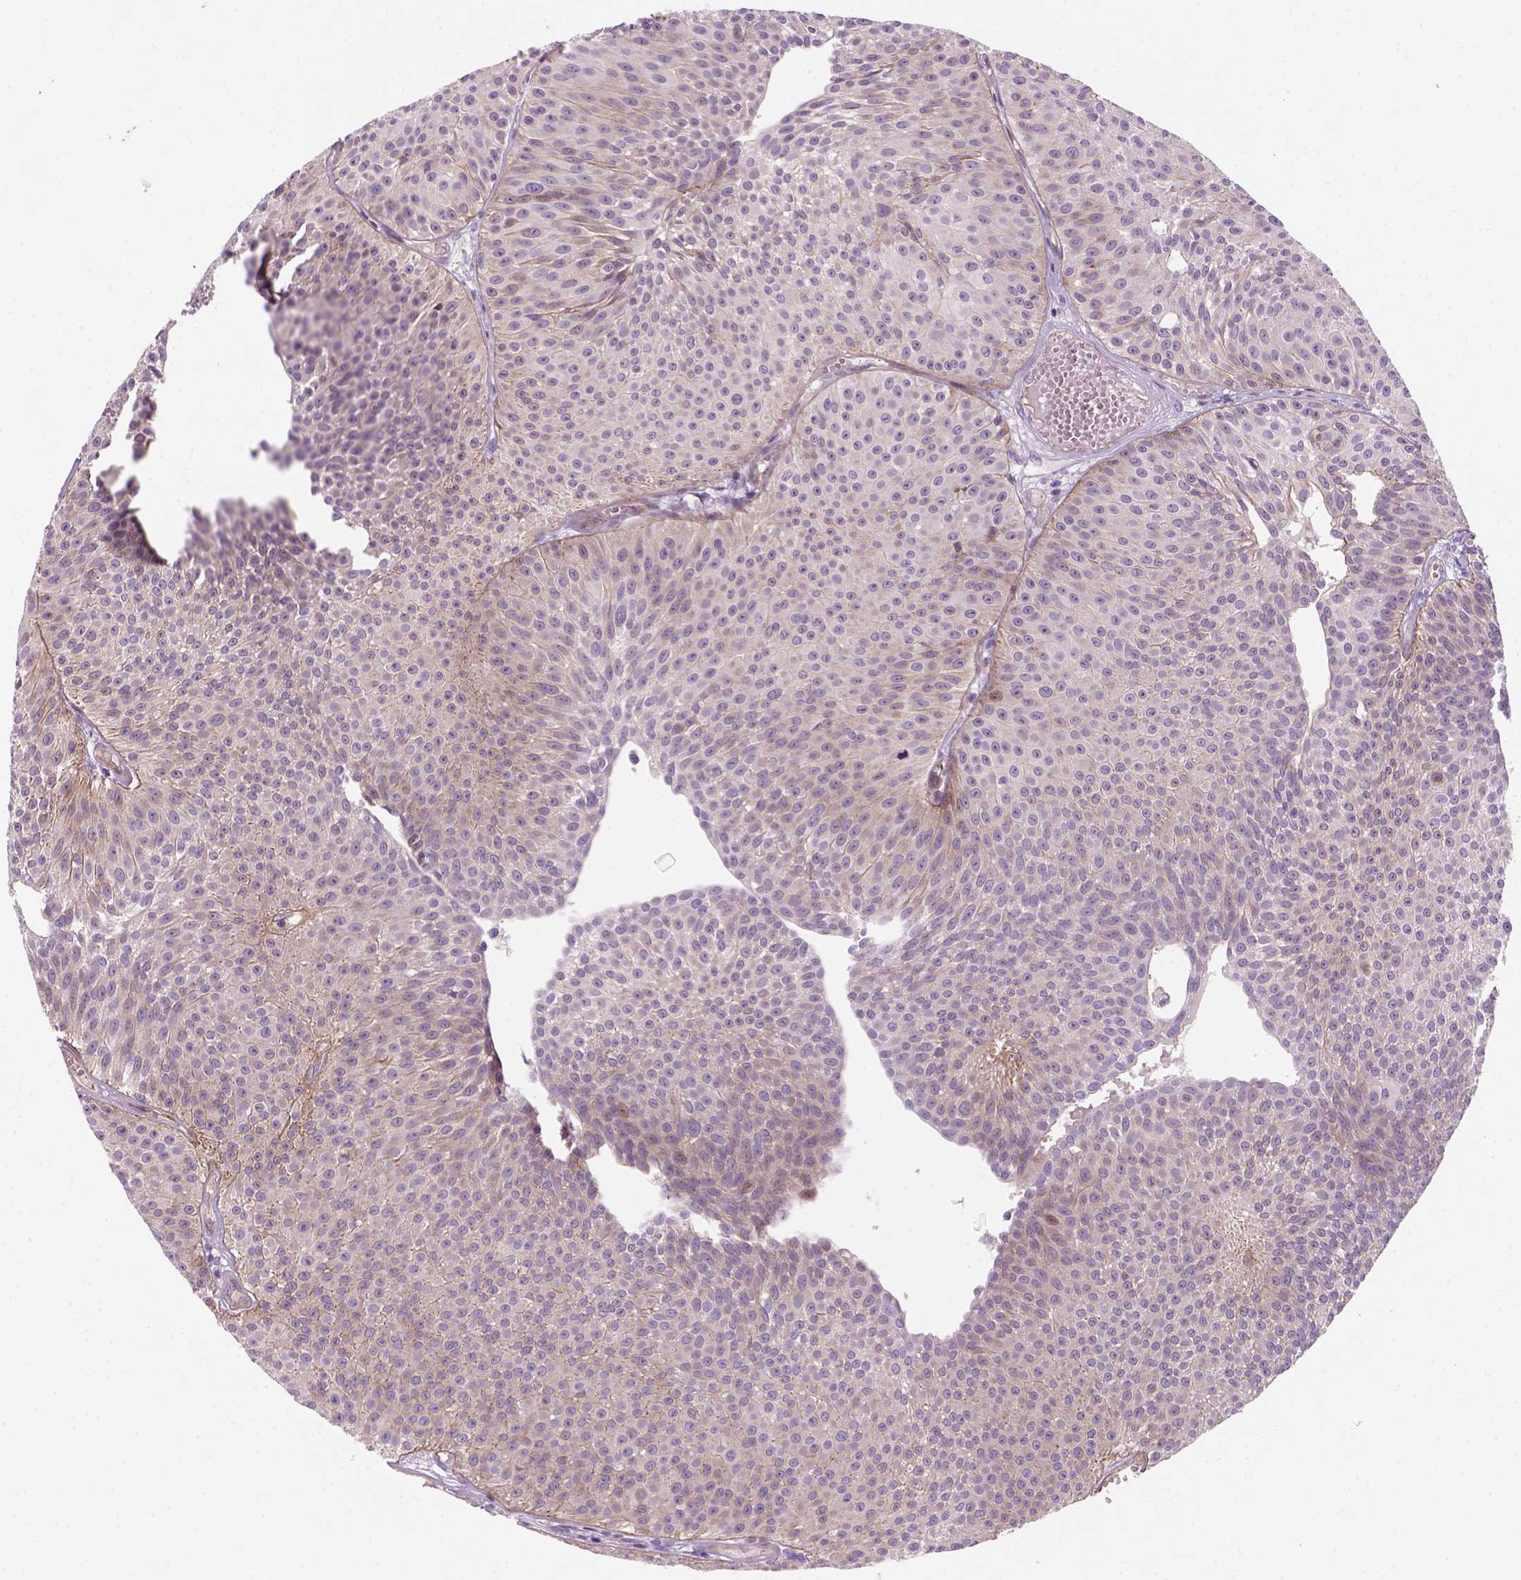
{"staining": {"intensity": "moderate", "quantity": "<25%", "location": "cytoplasmic/membranous"}, "tissue": "urothelial cancer", "cell_type": "Tumor cells", "image_type": "cancer", "snomed": [{"axis": "morphology", "description": "Urothelial carcinoma, Low grade"}, {"axis": "topography", "description": "Urinary bladder"}], "caption": "High-magnification brightfield microscopy of low-grade urothelial carcinoma stained with DAB (brown) and counterstained with hematoxylin (blue). tumor cells exhibit moderate cytoplasmic/membranous staining is present in approximately<25% of cells.", "gene": "VSTM5", "patient": {"sex": "male", "age": 63}}